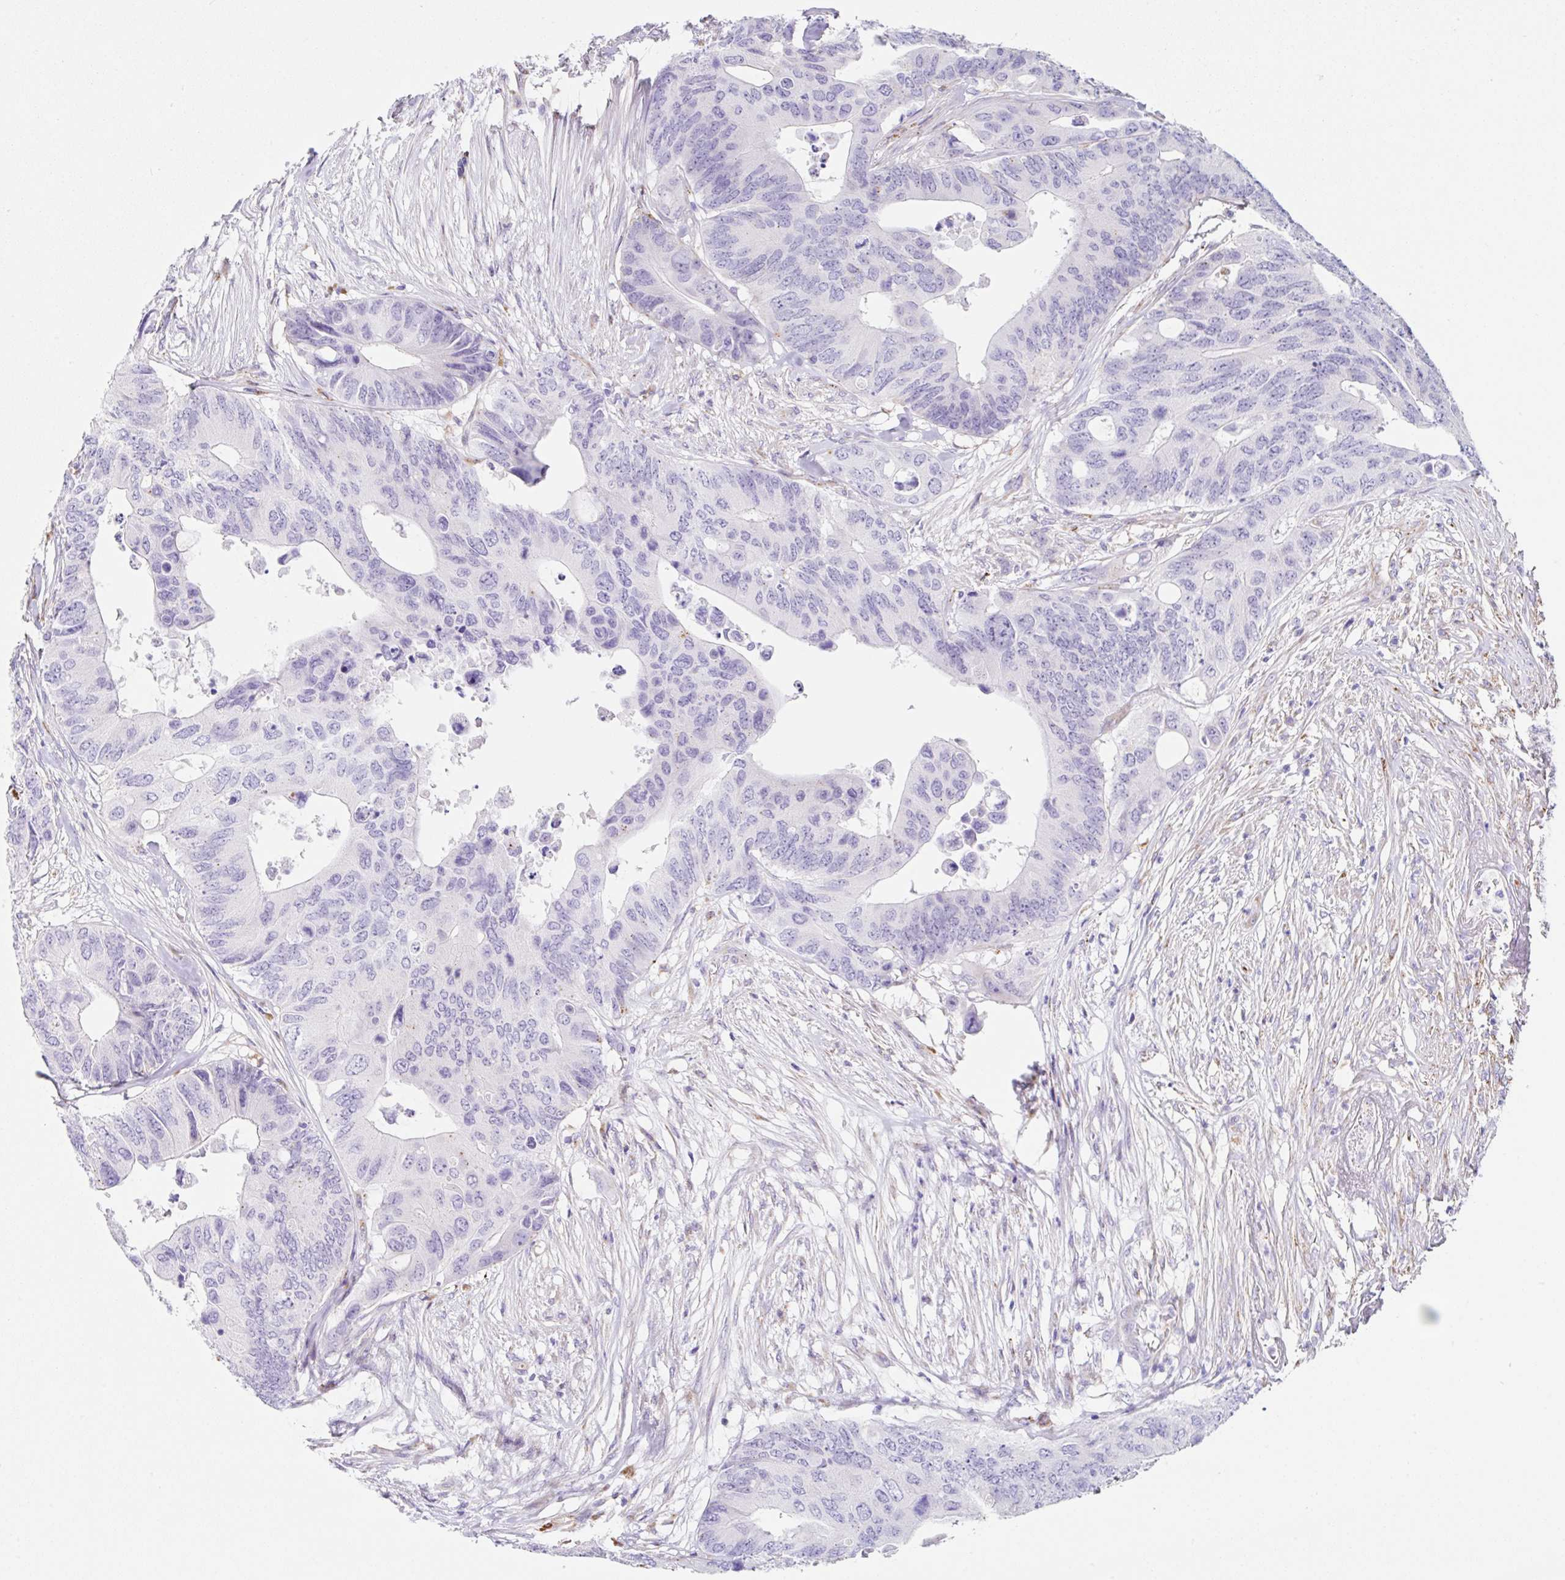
{"staining": {"intensity": "negative", "quantity": "none", "location": "none"}, "tissue": "colorectal cancer", "cell_type": "Tumor cells", "image_type": "cancer", "snomed": [{"axis": "morphology", "description": "Adenocarcinoma, NOS"}, {"axis": "topography", "description": "Colon"}], "caption": "Tumor cells show no significant positivity in colorectal adenocarcinoma.", "gene": "DKK4", "patient": {"sex": "male", "age": 71}}